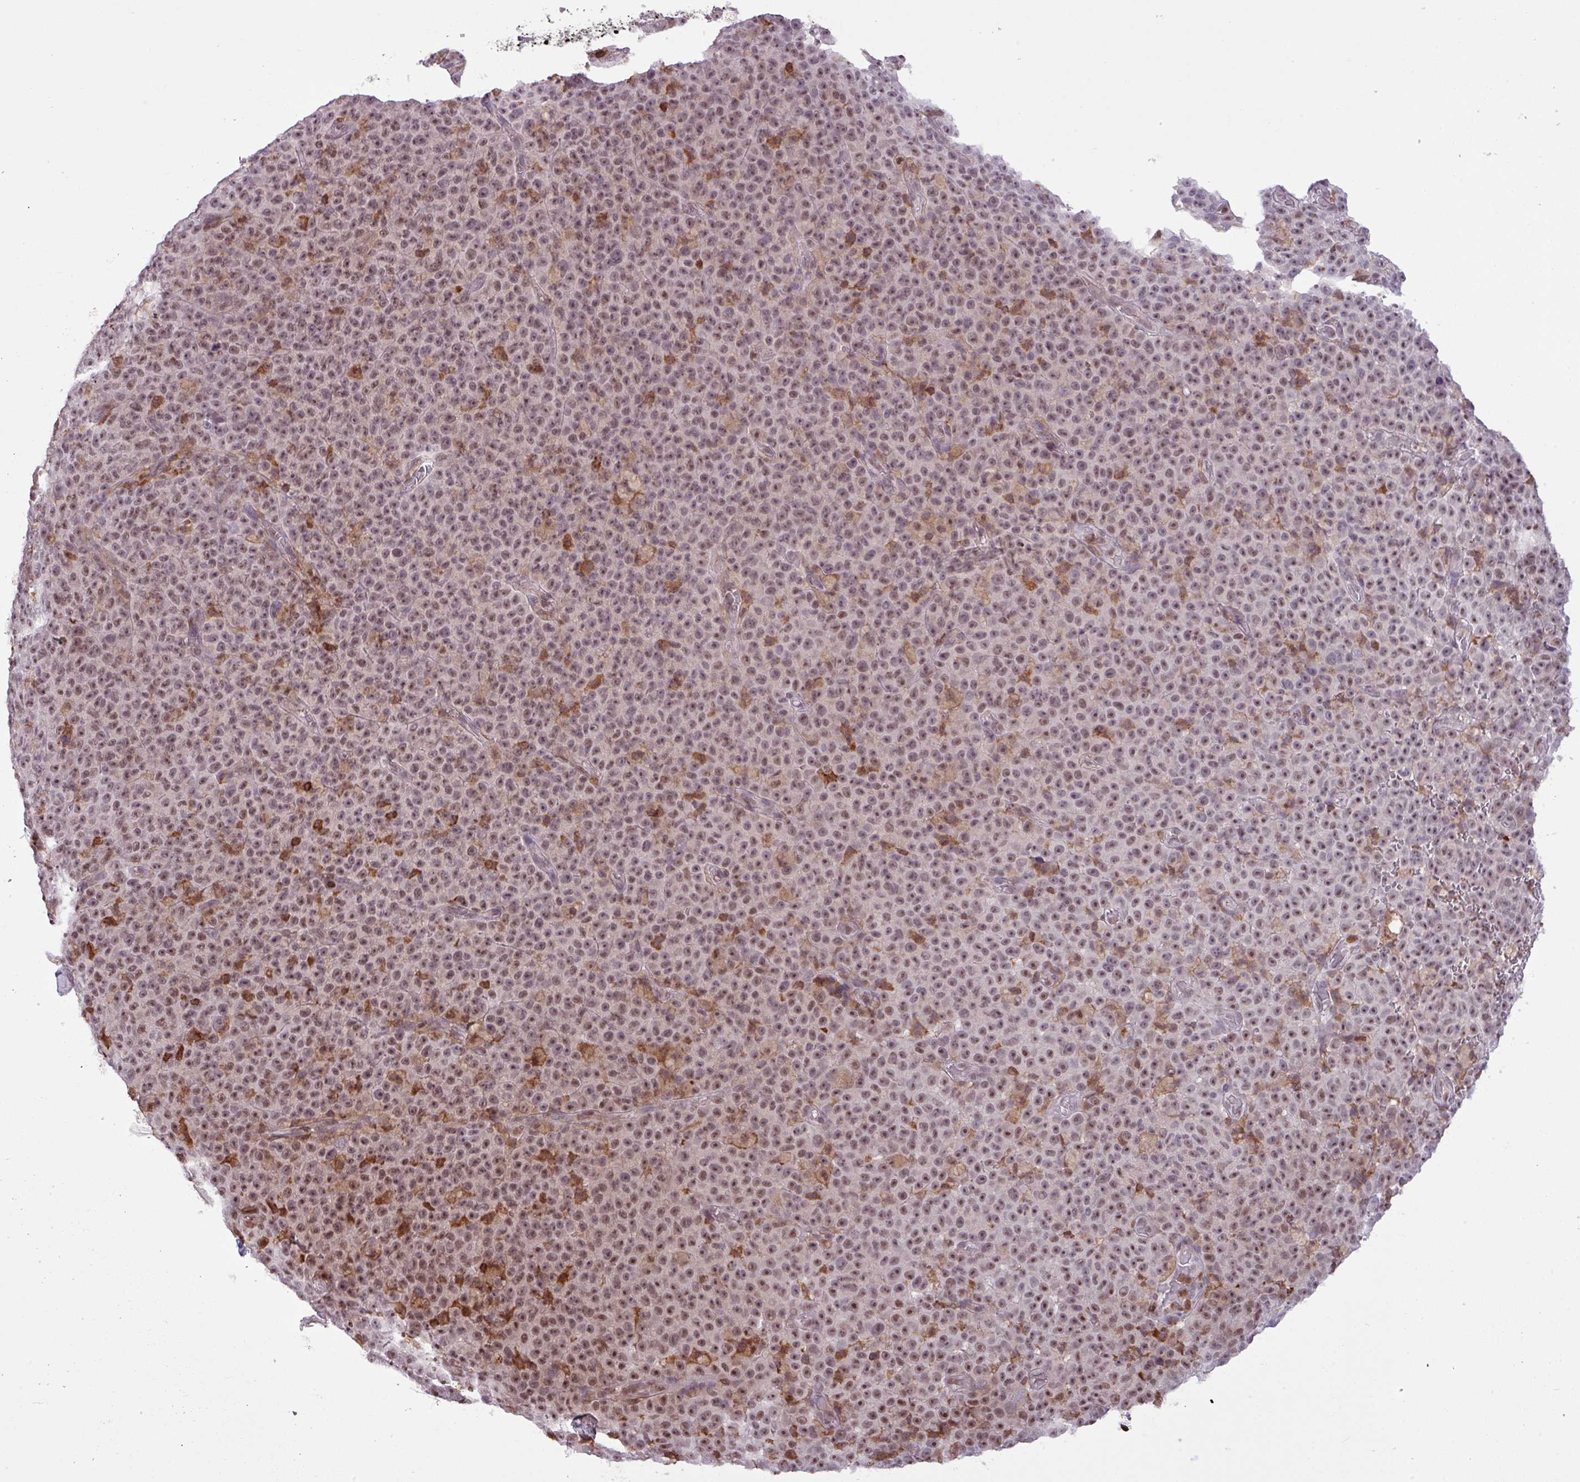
{"staining": {"intensity": "weak", "quantity": "25%-75%", "location": "nuclear"}, "tissue": "melanoma", "cell_type": "Tumor cells", "image_type": "cancer", "snomed": [{"axis": "morphology", "description": "Malignant melanoma, NOS"}, {"axis": "topography", "description": "Skin"}], "caption": "An IHC image of neoplastic tissue is shown. Protein staining in brown highlights weak nuclear positivity in malignant melanoma within tumor cells.", "gene": "GON7", "patient": {"sex": "female", "age": 82}}